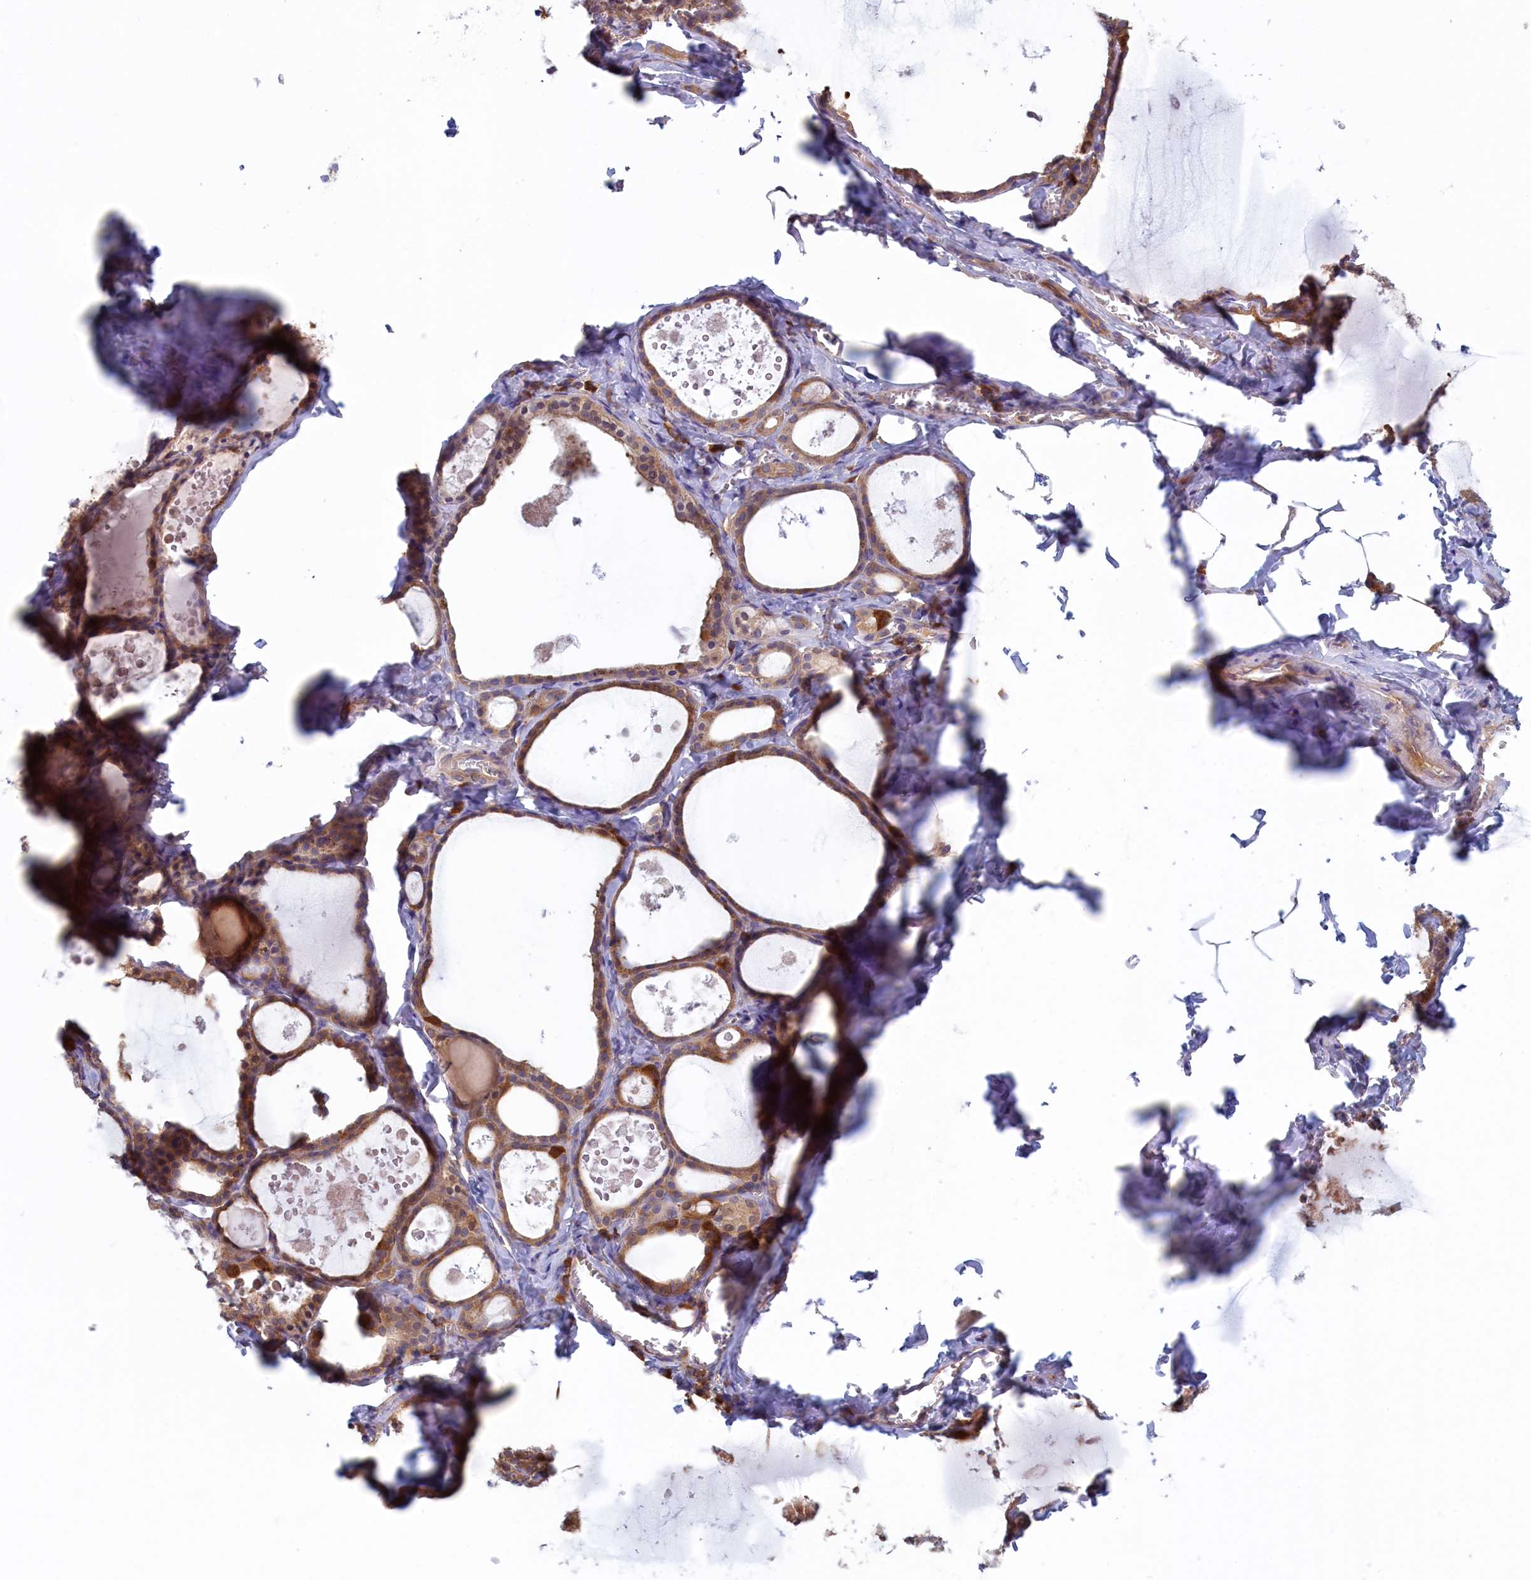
{"staining": {"intensity": "moderate", "quantity": ">75%", "location": "cytoplasmic/membranous"}, "tissue": "thyroid gland", "cell_type": "Glandular cells", "image_type": "normal", "snomed": [{"axis": "morphology", "description": "Normal tissue, NOS"}, {"axis": "topography", "description": "Thyroid gland"}], "caption": "The photomicrograph reveals immunohistochemical staining of unremarkable thyroid gland. There is moderate cytoplasmic/membranous expression is appreciated in about >75% of glandular cells. (DAB IHC with brightfield microscopy, high magnification).", "gene": "SYNDIG1L", "patient": {"sex": "male", "age": 56}}